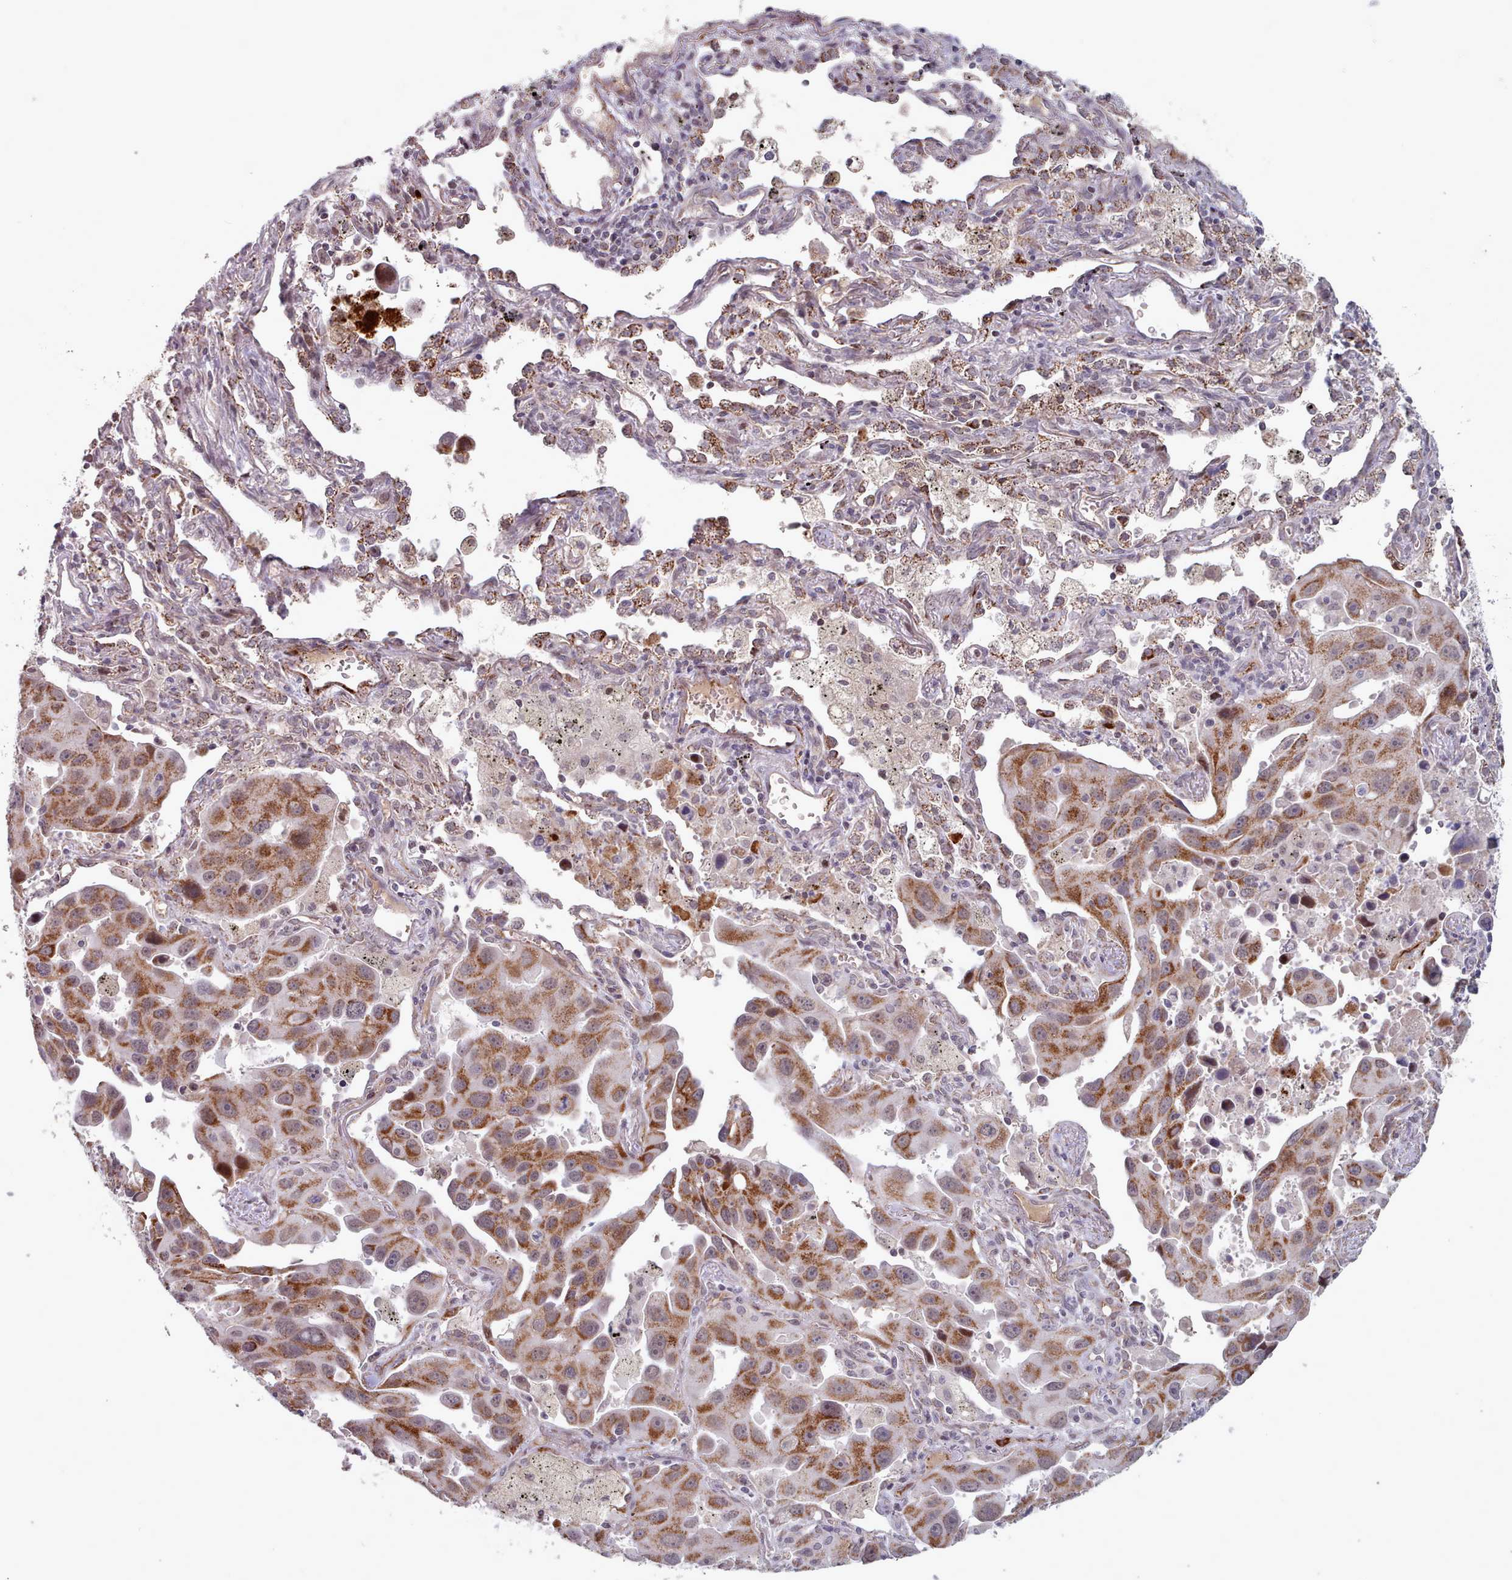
{"staining": {"intensity": "moderate", "quantity": ">75%", "location": "cytoplasmic/membranous,nuclear"}, "tissue": "lung cancer", "cell_type": "Tumor cells", "image_type": "cancer", "snomed": [{"axis": "morphology", "description": "Adenocarcinoma, NOS"}, {"axis": "topography", "description": "Lung"}], "caption": "This image displays immunohistochemistry staining of human lung adenocarcinoma, with medium moderate cytoplasmic/membranous and nuclear positivity in about >75% of tumor cells.", "gene": "TRARG1", "patient": {"sex": "male", "age": 66}}